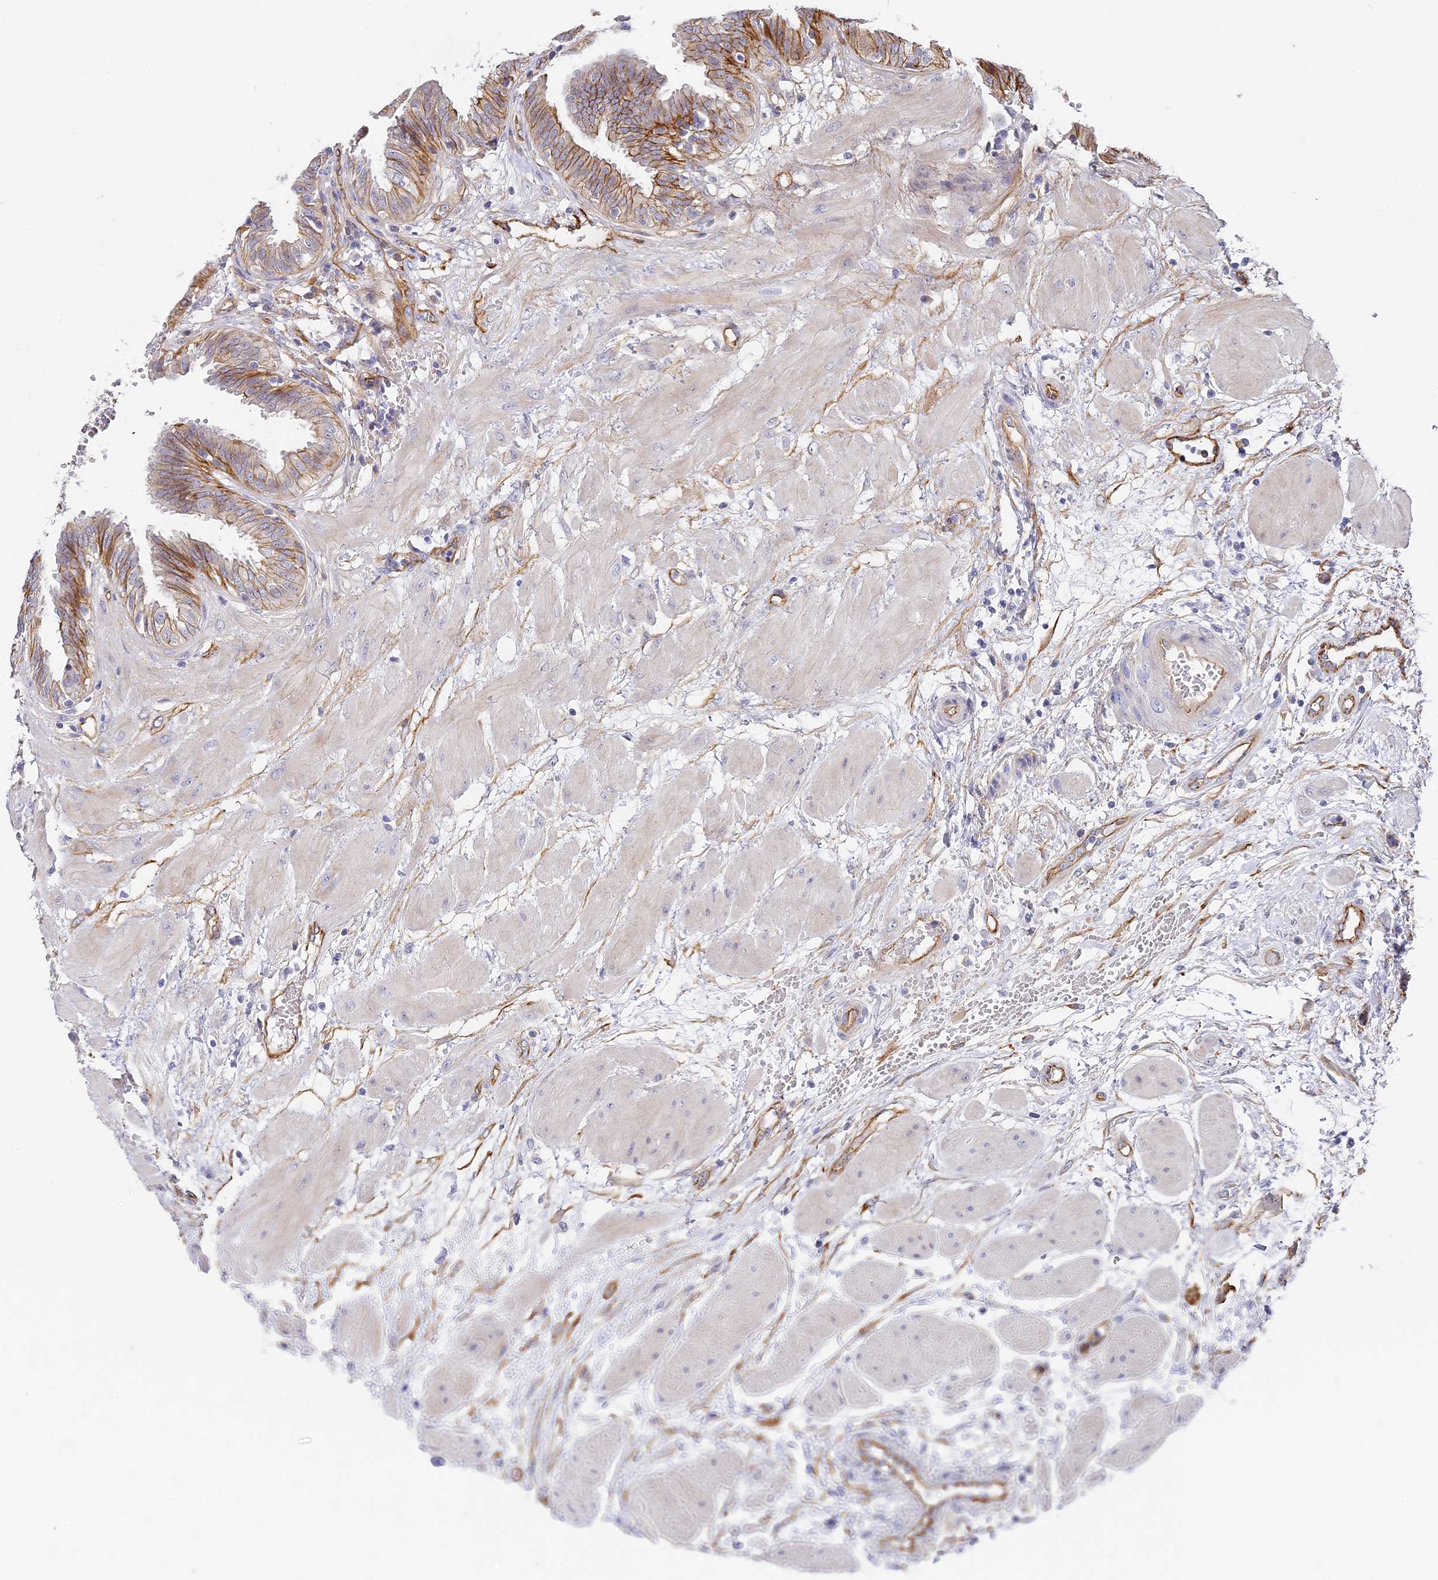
{"staining": {"intensity": "moderate", "quantity": "25%-75%", "location": "cytoplasmic/membranous"}, "tissue": "fallopian tube", "cell_type": "Glandular cells", "image_type": "normal", "snomed": [{"axis": "morphology", "description": "Normal tissue, NOS"}, {"axis": "topography", "description": "Fallopian tube"}, {"axis": "topography", "description": "Placenta"}], "caption": "A brown stain highlights moderate cytoplasmic/membranous expression of a protein in glandular cells of unremarkable fallopian tube. The protein of interest is stained brown, and the nuclei are stained in blue (DAB (3,3'-diaminobenzidine) IHC with brightfield microscopy, high magnification).", "gene": "CCDC30", "patient": {"sex": "female", "age": 32}}